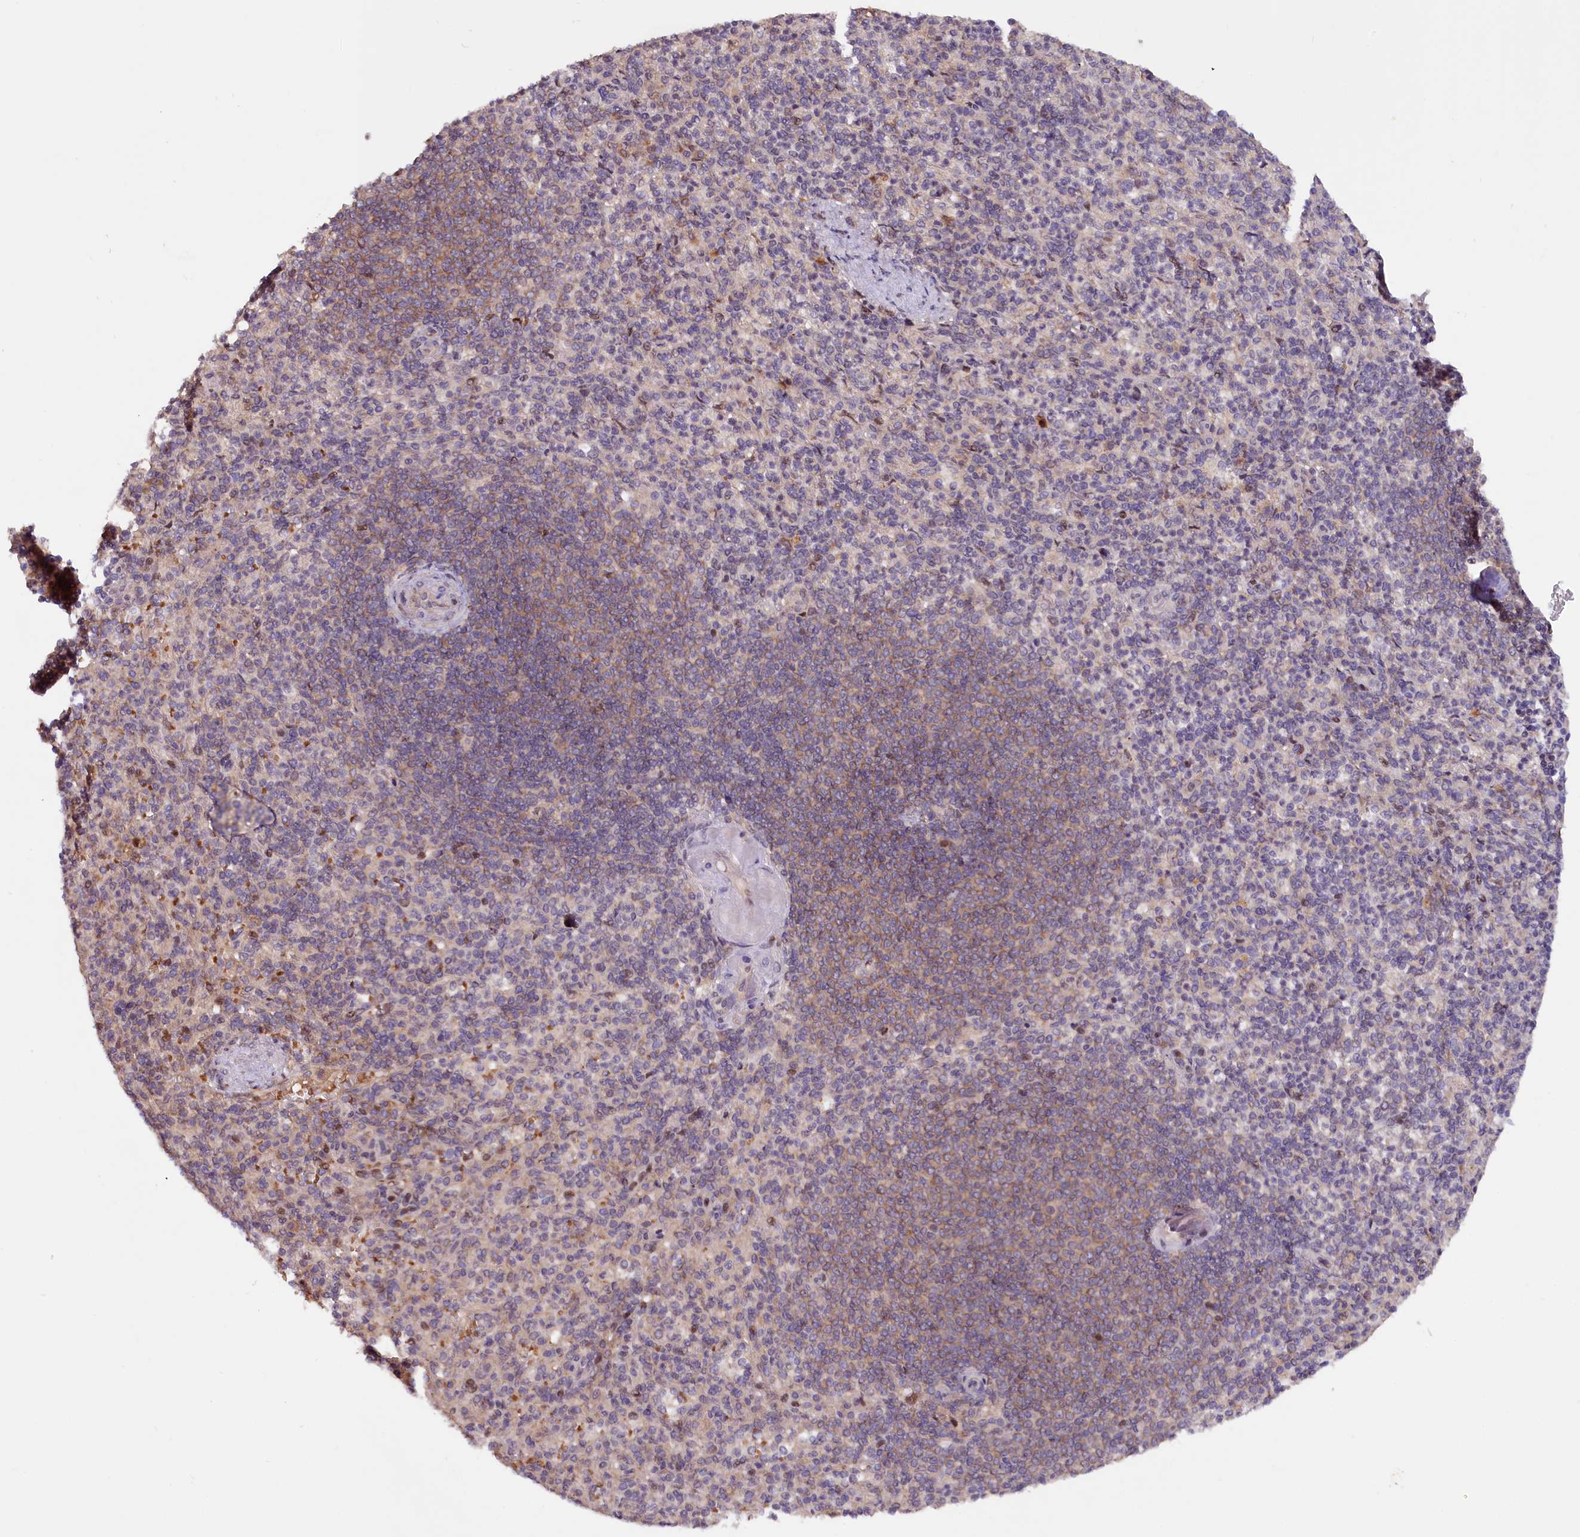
{"staining": {"intensity": "weak", "quantity": "<25%", "location": "cytoplasmic/membranous"}, "tissue": "spleen", "cell_type": "Cells in red pulp", "image_type": "normal", "snomed": [{"axis": "morphology", "description": "Normal tissue, NOS"}, {"axis": "topography", "description": "Spleen"}], "caption": "This is a image of IHC staining of unremarkable spleen, which shows no expression in cells in red pulp.", "gene": "N4BP2L1", "patient": {"sex": "female", "age": 74}}